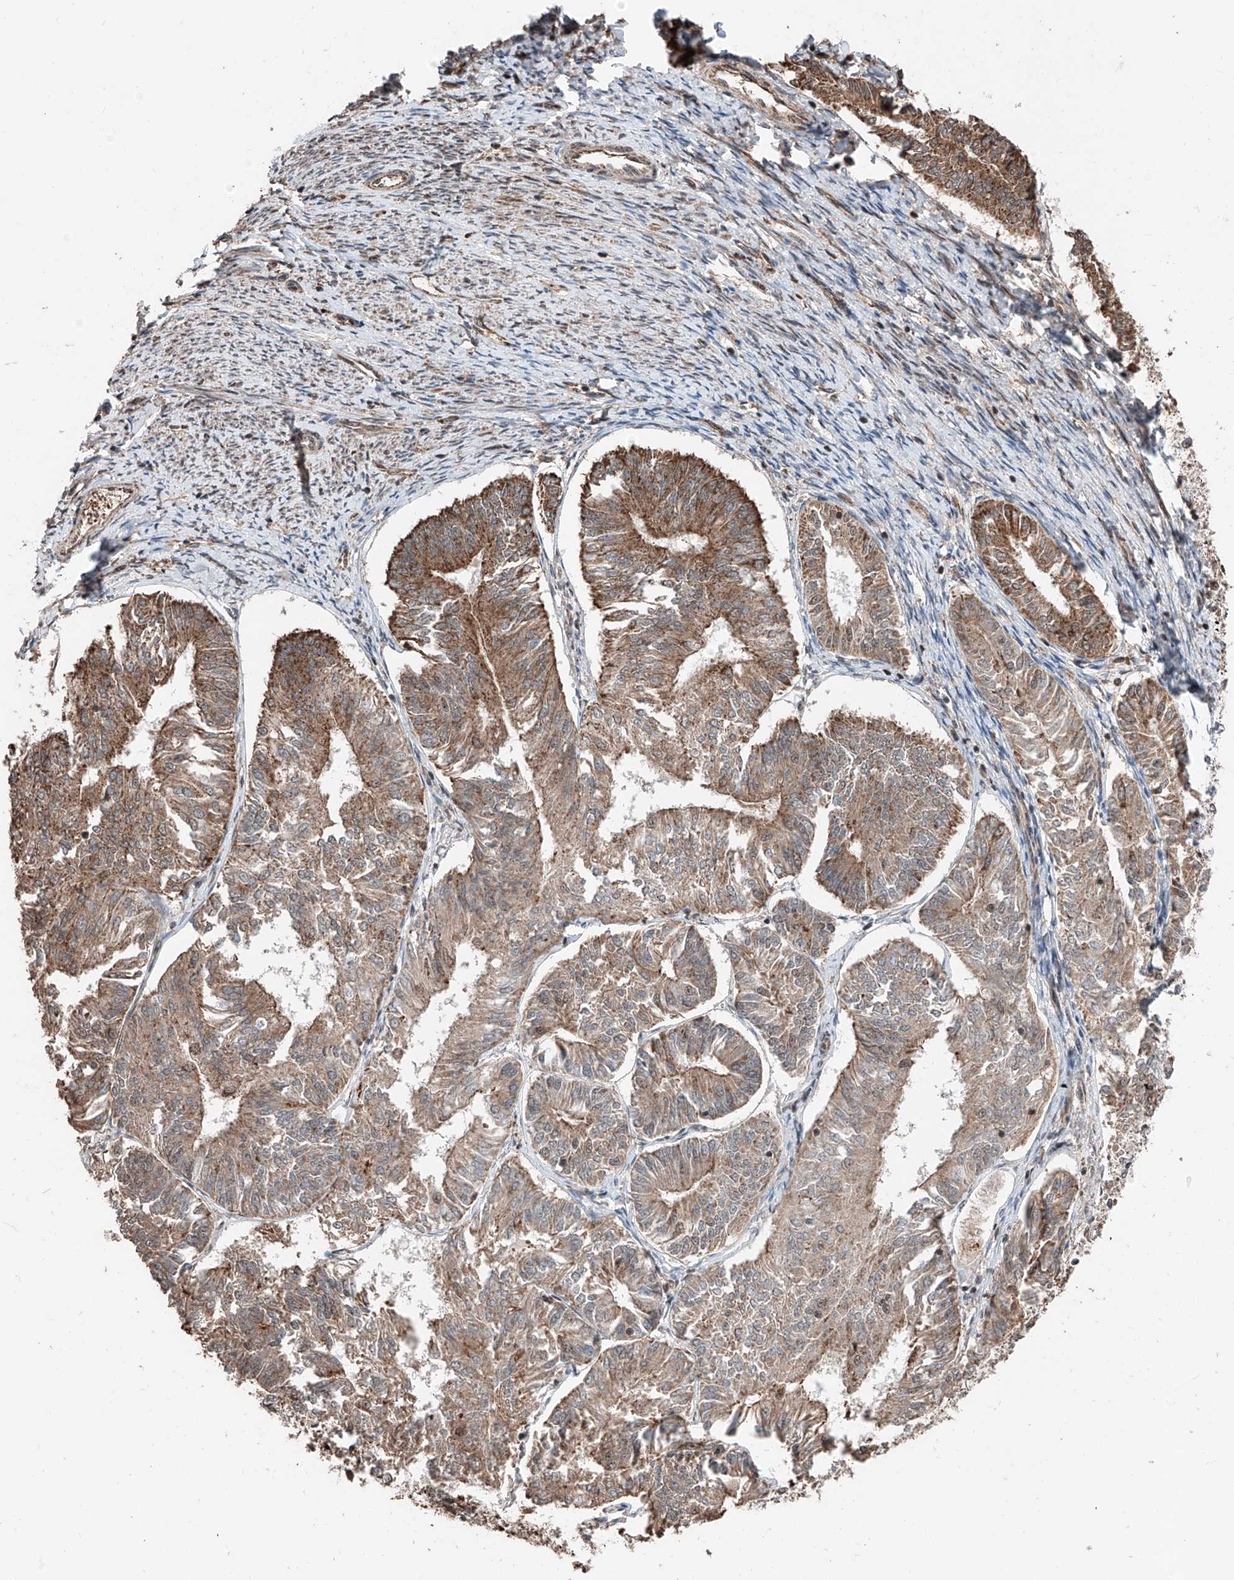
{"staining": {"intensity": "moderate", "quantity": "<25%", "location": "cytoplasmic/membranous"}, "tissue": "endometrial cancer", "cell_type": "Tumor cells", "image_type": "cancer", "snomed": [{"axis": "morphology", "description": "Adenocarcinoma, NOS"}, {"axis": "topography", "description": "Endometrium"}], "caption": "Protein analysis of endometrial cancer tissue reveals moderate cytoplasmic/membranous expression in approximately <25% of tumor cells. The staining was performed using DAB (3,3'-diaminobenzidine) to visualize the protein expression in brown, while the nuclei were stained in blue with hematoxylin (Magnification: 20x).", "gene": "ZNF445", "patient": {"sex": "female", "age": 58}}